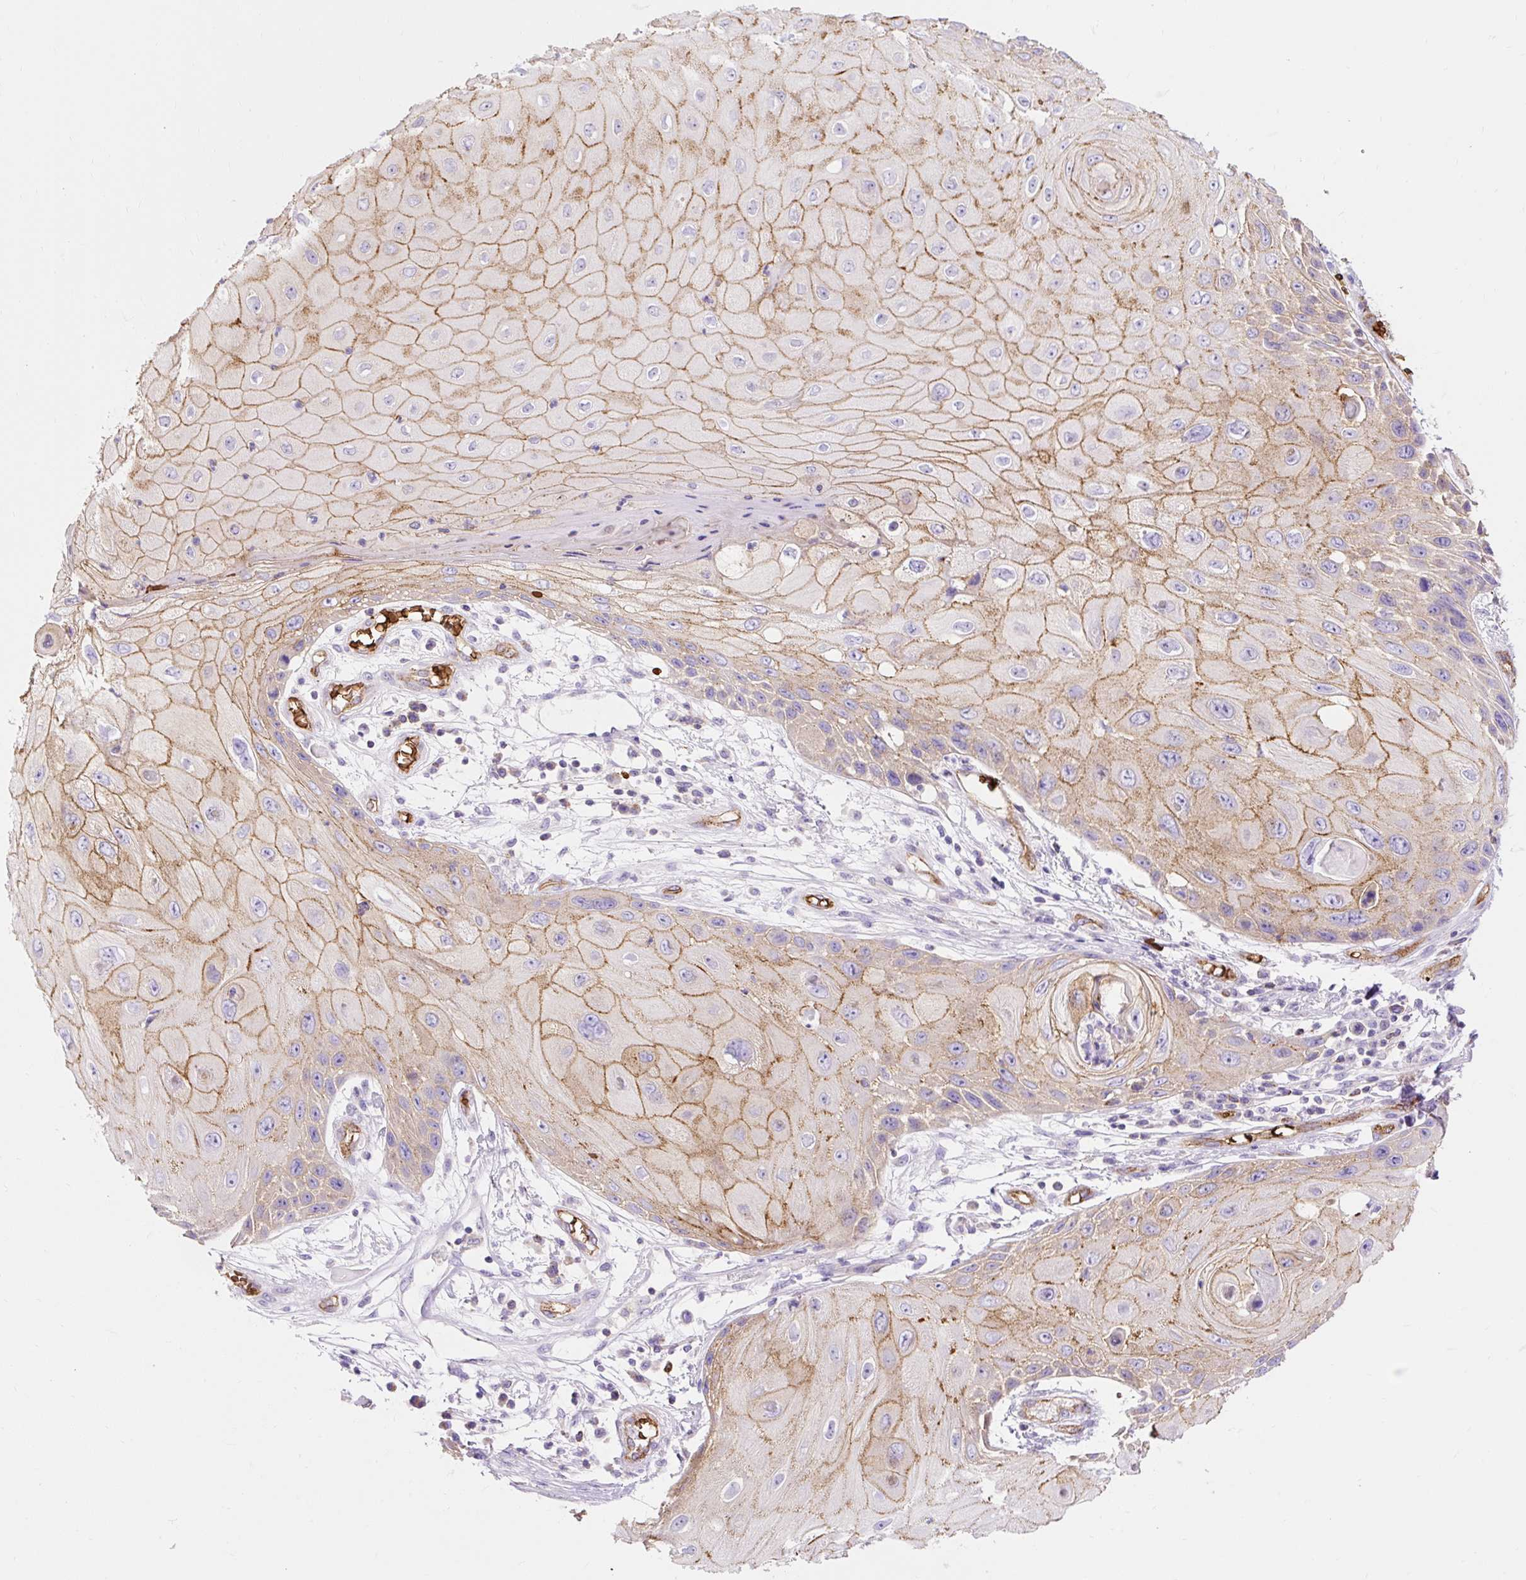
{"staining": {"intensity": "moderate", "quantity": "25%-75%", "location": "cytoplasmic/membranous"}, "tissue": "skin cancer", "cell_type": "Tumor cells", "image_type": "cancer", "snomed": [{"axis": "morphology", "description": "Squamous cell carcinoma, NOS"}, {"axis": "topography", "description": "Skin"}, {"axis": "topography", "description": "Vulva"}], "caption": "Skin squamous cell carcinoma stained with a protein marker reveals moderate staining in tumor cells.", "gene": "HIP1R", "patient": {"sex": "female", "age": 44}}